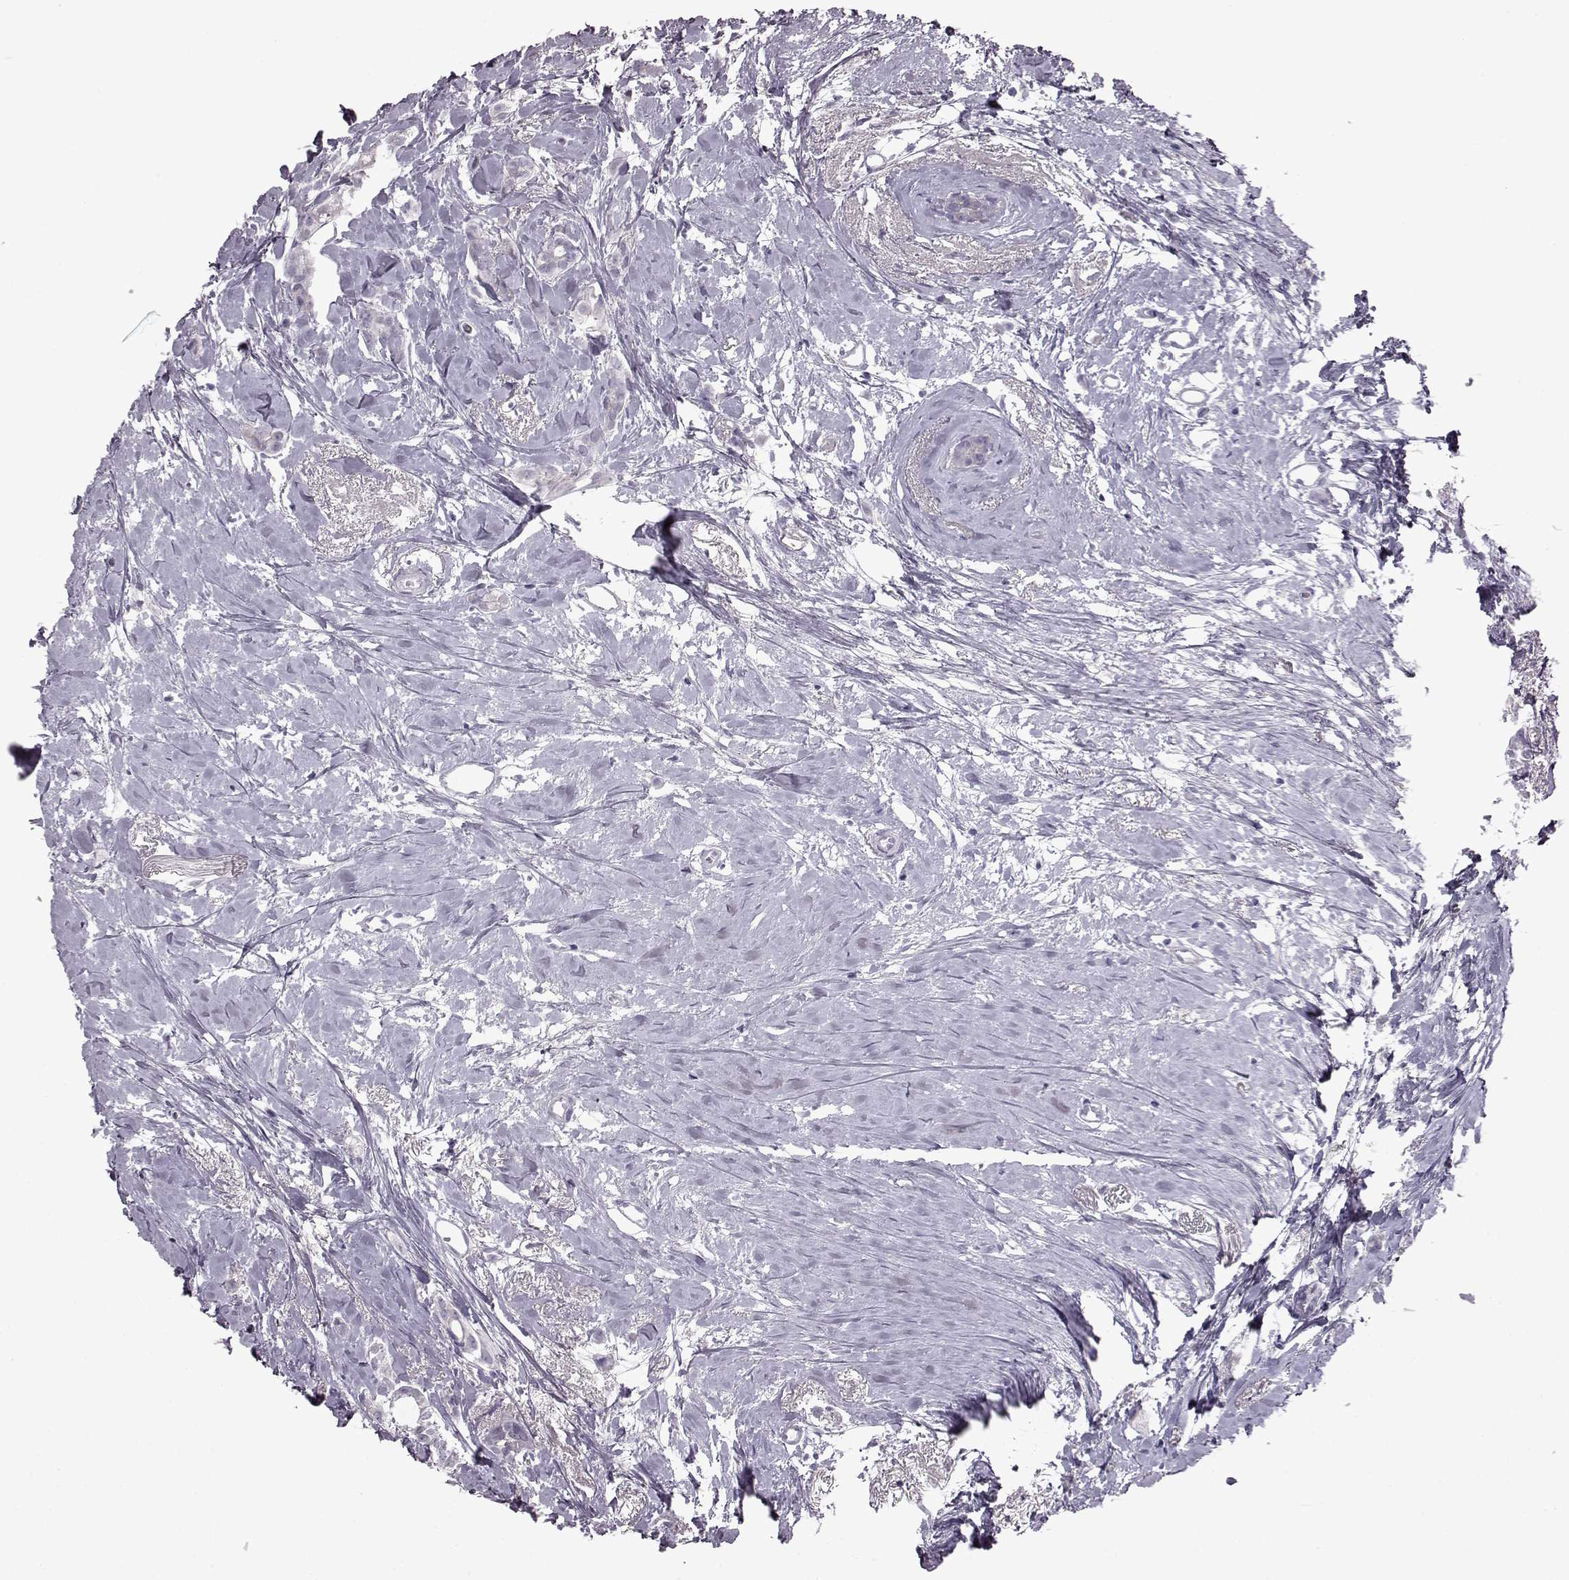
{"staining": {"intensity": "negative", "quantity": "none", "location": "none"}, "tissue": "breast cancer", "cell_type": "Tumor cells", "image_type": "cancer", "snomed": [{"axis": "morphology", "description": "Duct carcinoma"}, {"axis": "topography", "description": "Breast"}], "caption": "Tumor cells are negative for protein expression in human breast cancer (infiltrating ductal carcinoma).", "gene": "SLC28A2", "patient": {"sex": "female", "age": 40}}